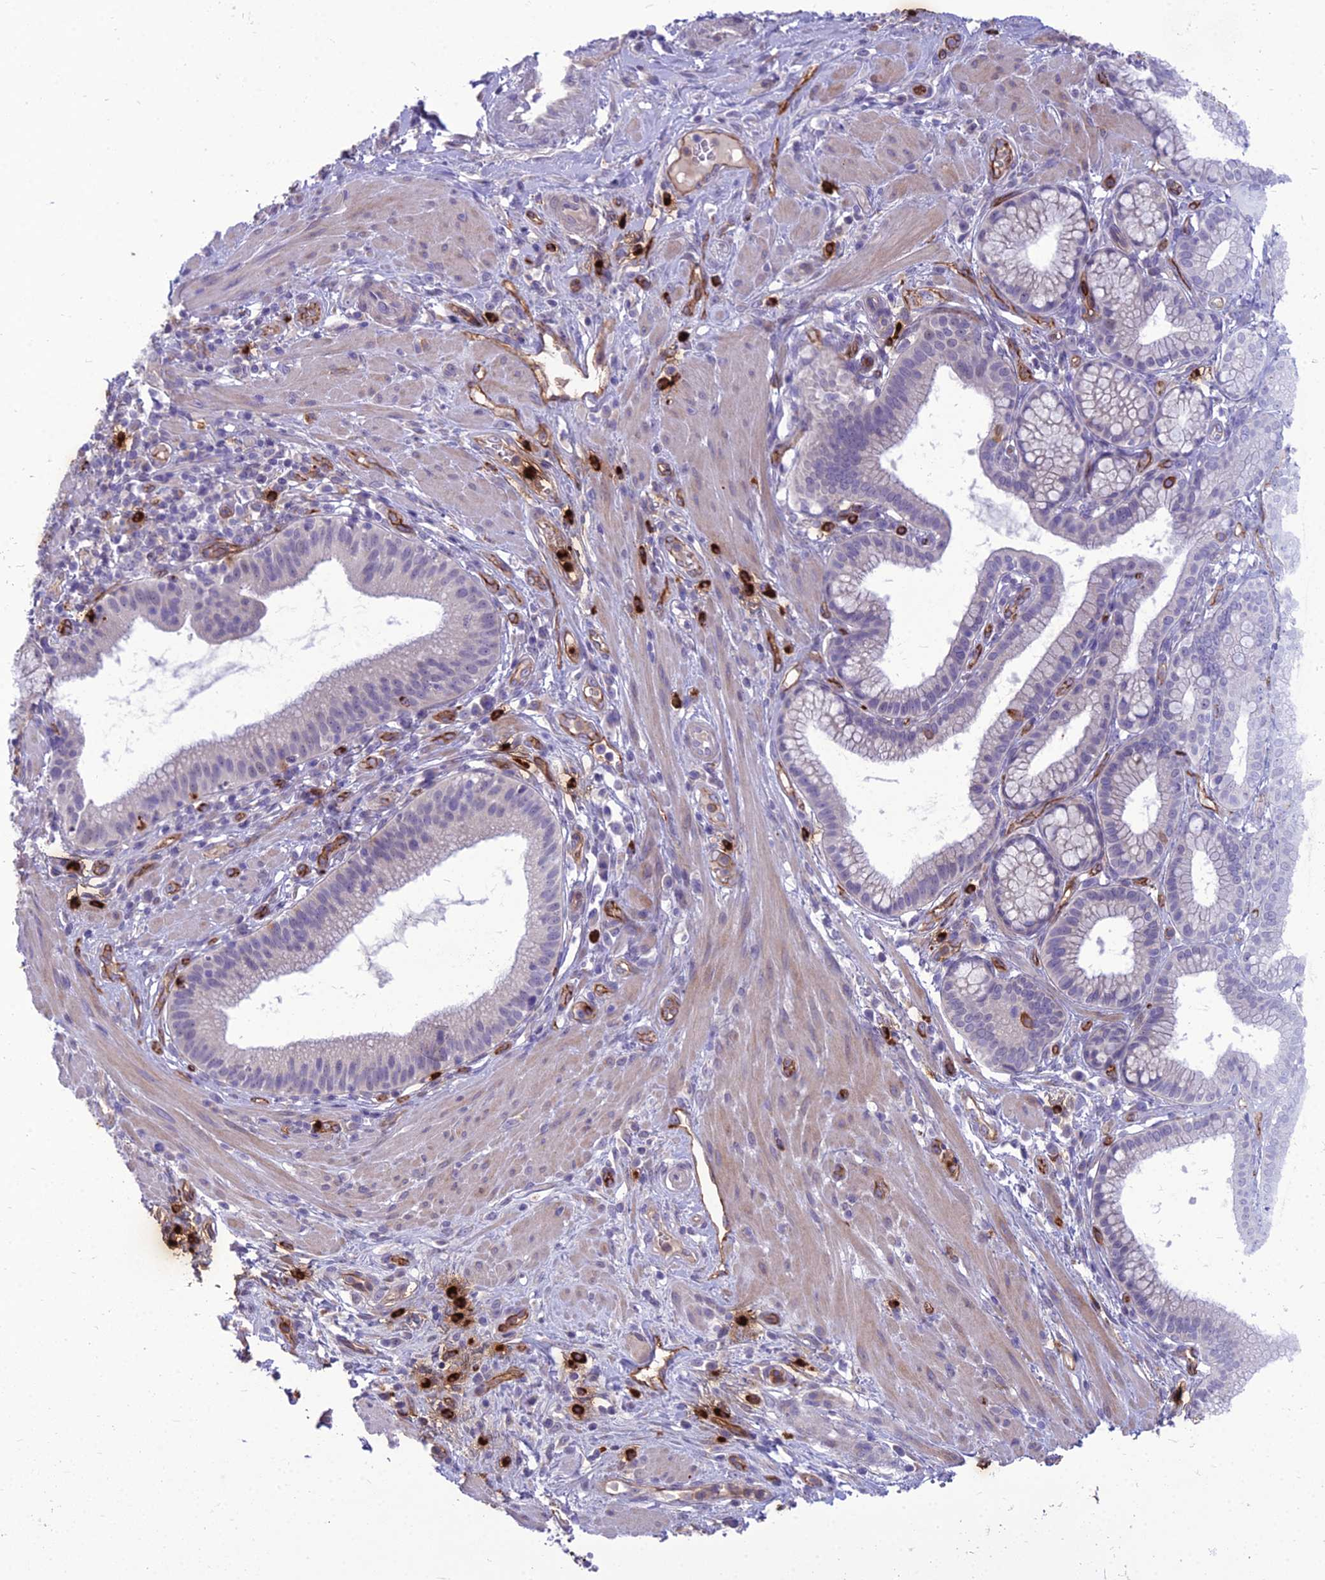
{"staining": {"intensity": "negative", "quantity": "none", "location": "none"}, "tissue": "pancreatic cancer", "cell_type": "Tumor cells", "image_type": "cancer", "snomed": [{"axis": "morphology", "description": "Adenocarcinoma, NOS"}, {"axis": "topography", "description": "Pancreas"}], "caption": "High power microscopy micrograph of an immunohistochemistry (IHC) image of pancreatic adenocarcinoma, revealing no significant expression in tumor cells.", "gene": "BBS7", "patient": {"sex": "male", "age": 72}}